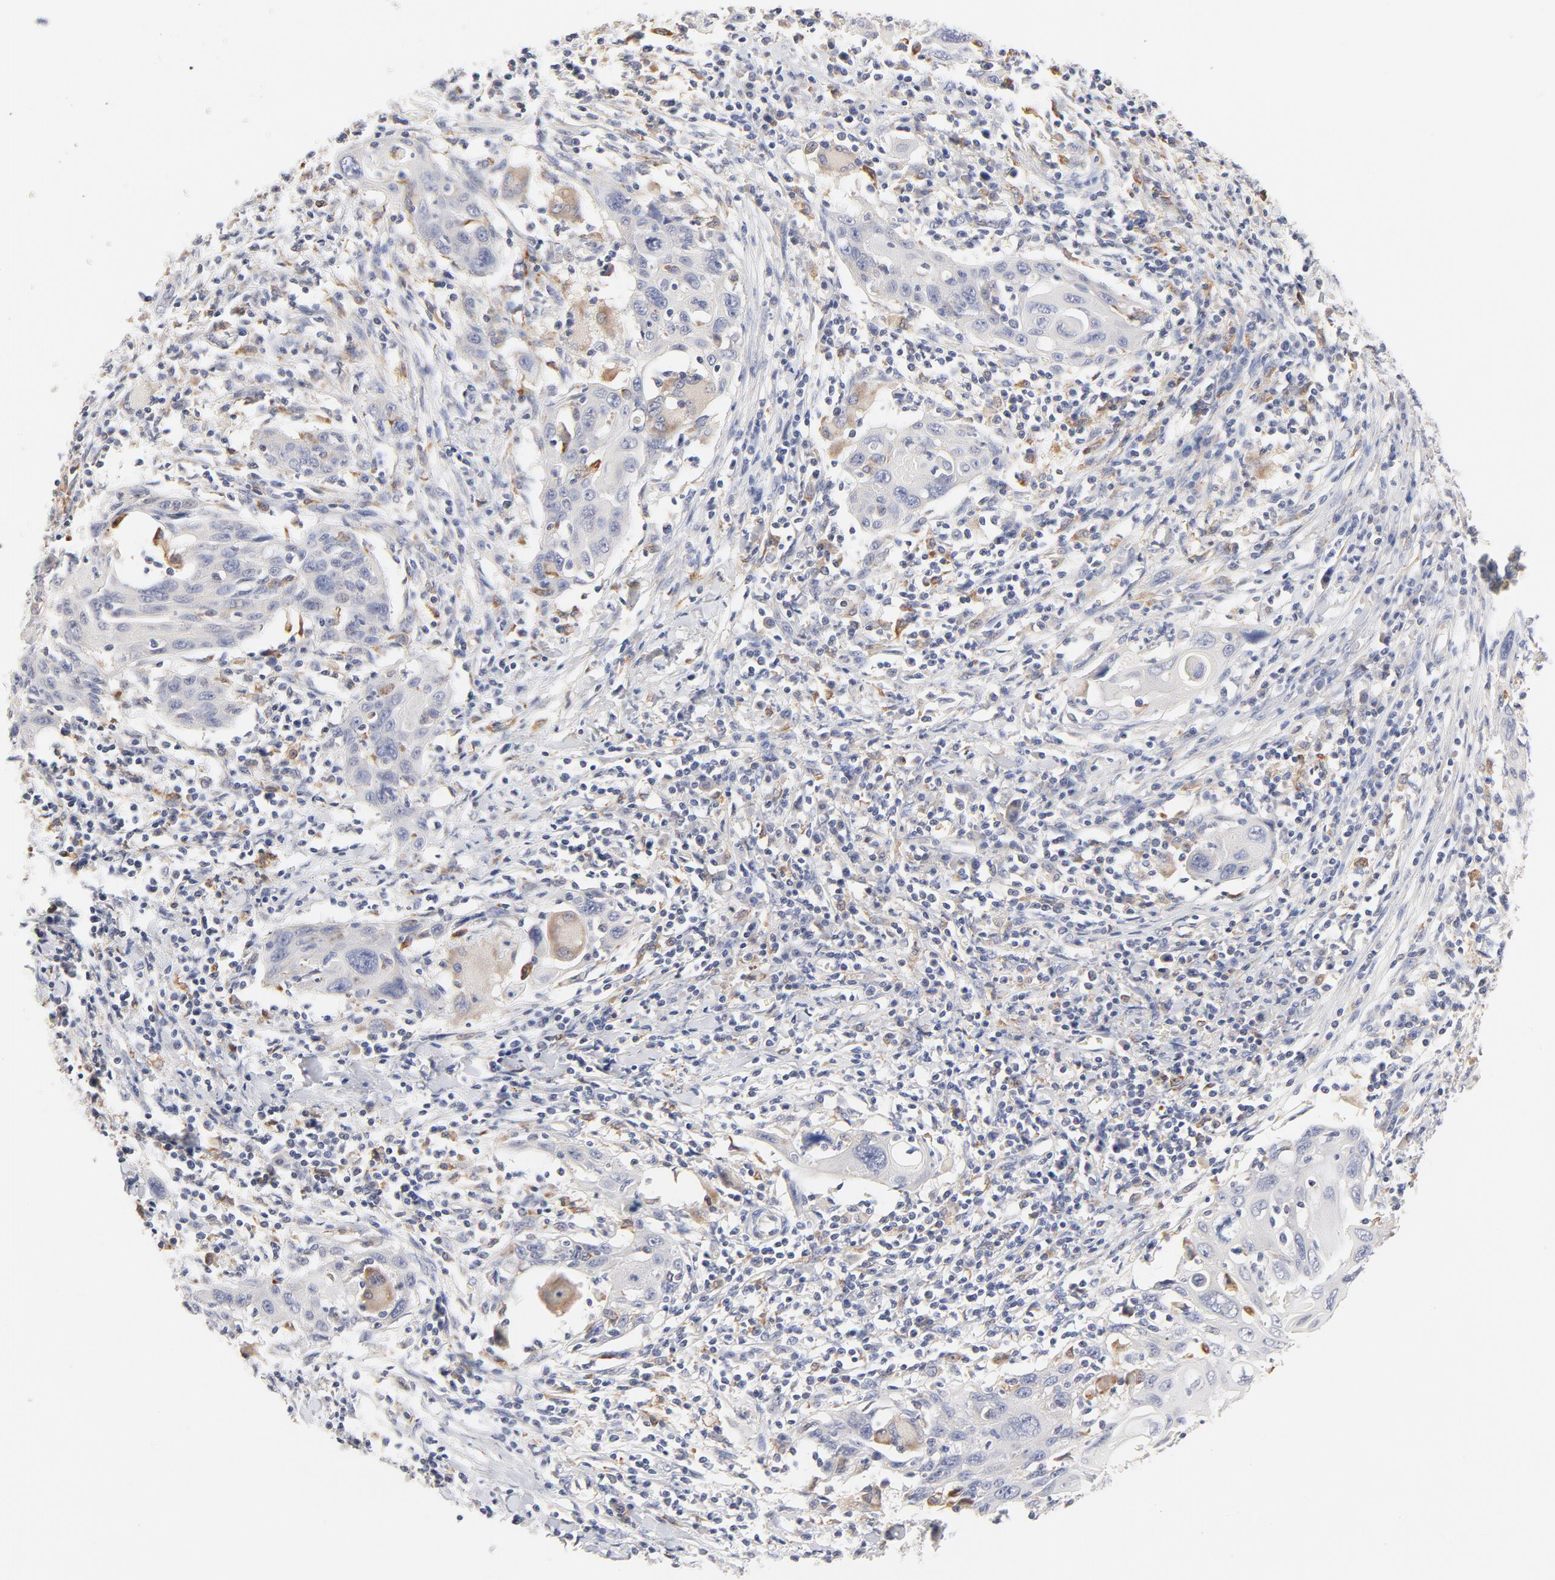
{"staining": {"intensity": "negative", "quantity": "none", "location": "none"}, "tissue": "cervical cancer", "cell_type": "Tumor cells", "image_type": "cancer", "snomed": [{"axis": "morphology", "description": "Squamous cell carcinoma, NOS"}, {"axis": "topography", "description": "Cervix"}], "caption": "This is an IHC micrograph of cervical squamous cell carcinoma. There is no staining in tumor cells.", "gene": "MTERF2", "patient": {"sex": "female", "age": 54}}